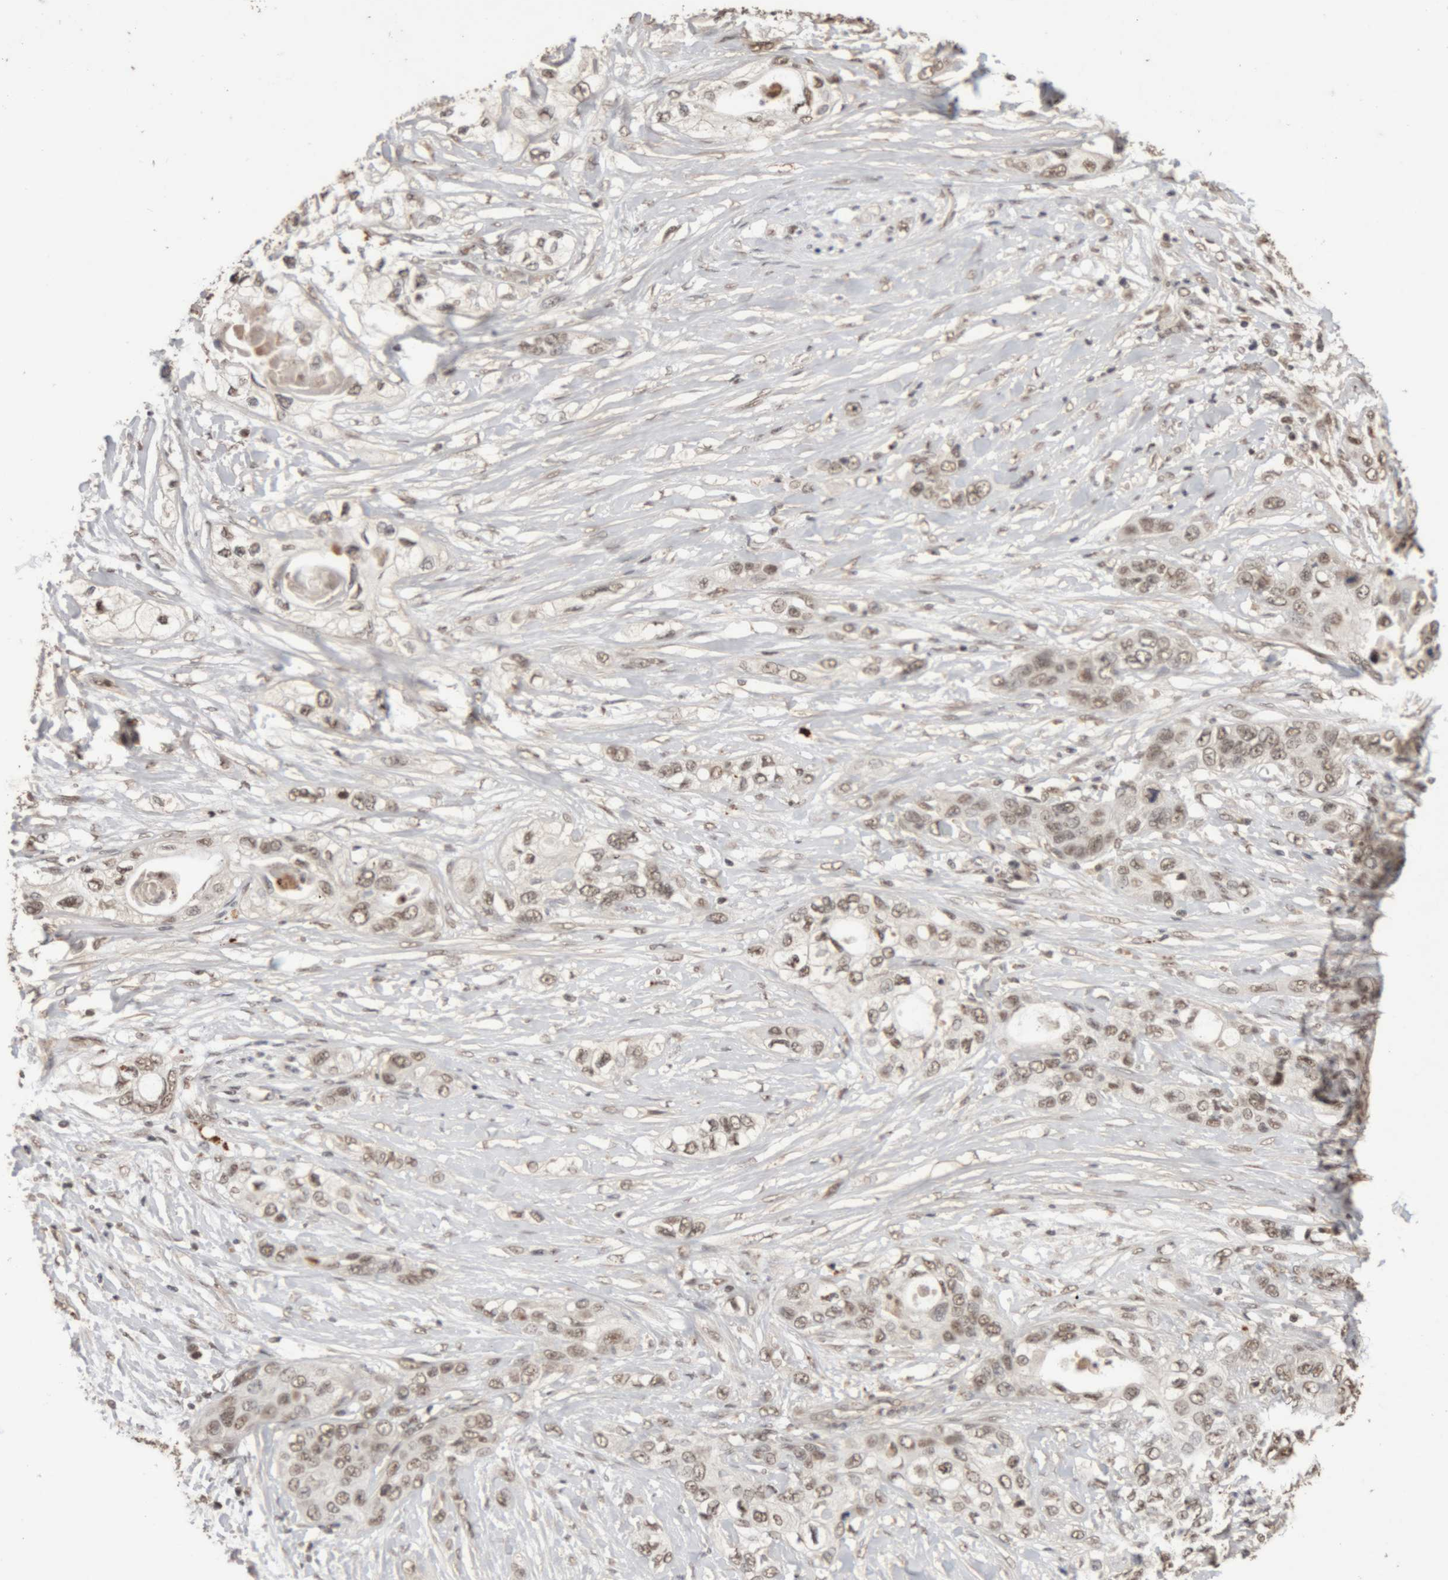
{"staining": {"intensity": "weak", "quantity": ">75%", "location": "nuclear"}, "tissue": "pancreatic cancer", "cell_type": "Tumor cells", "image_type": "cancer", "snomed": [{"axis": "morphology", "description": "Adenocarcinoma, NOS"}, {"axis": "topography", "description": "Pancreas"}], "caption": "Adenocarcinoma (pancreatic) stained with DAB (3,3'-diaminobenzidine) IHC shows low levels of weak nuclear expression in approximately >75% of tumor cells.", "gene": "KEAP1", "patient": {"sex": "female", "age": 70}}